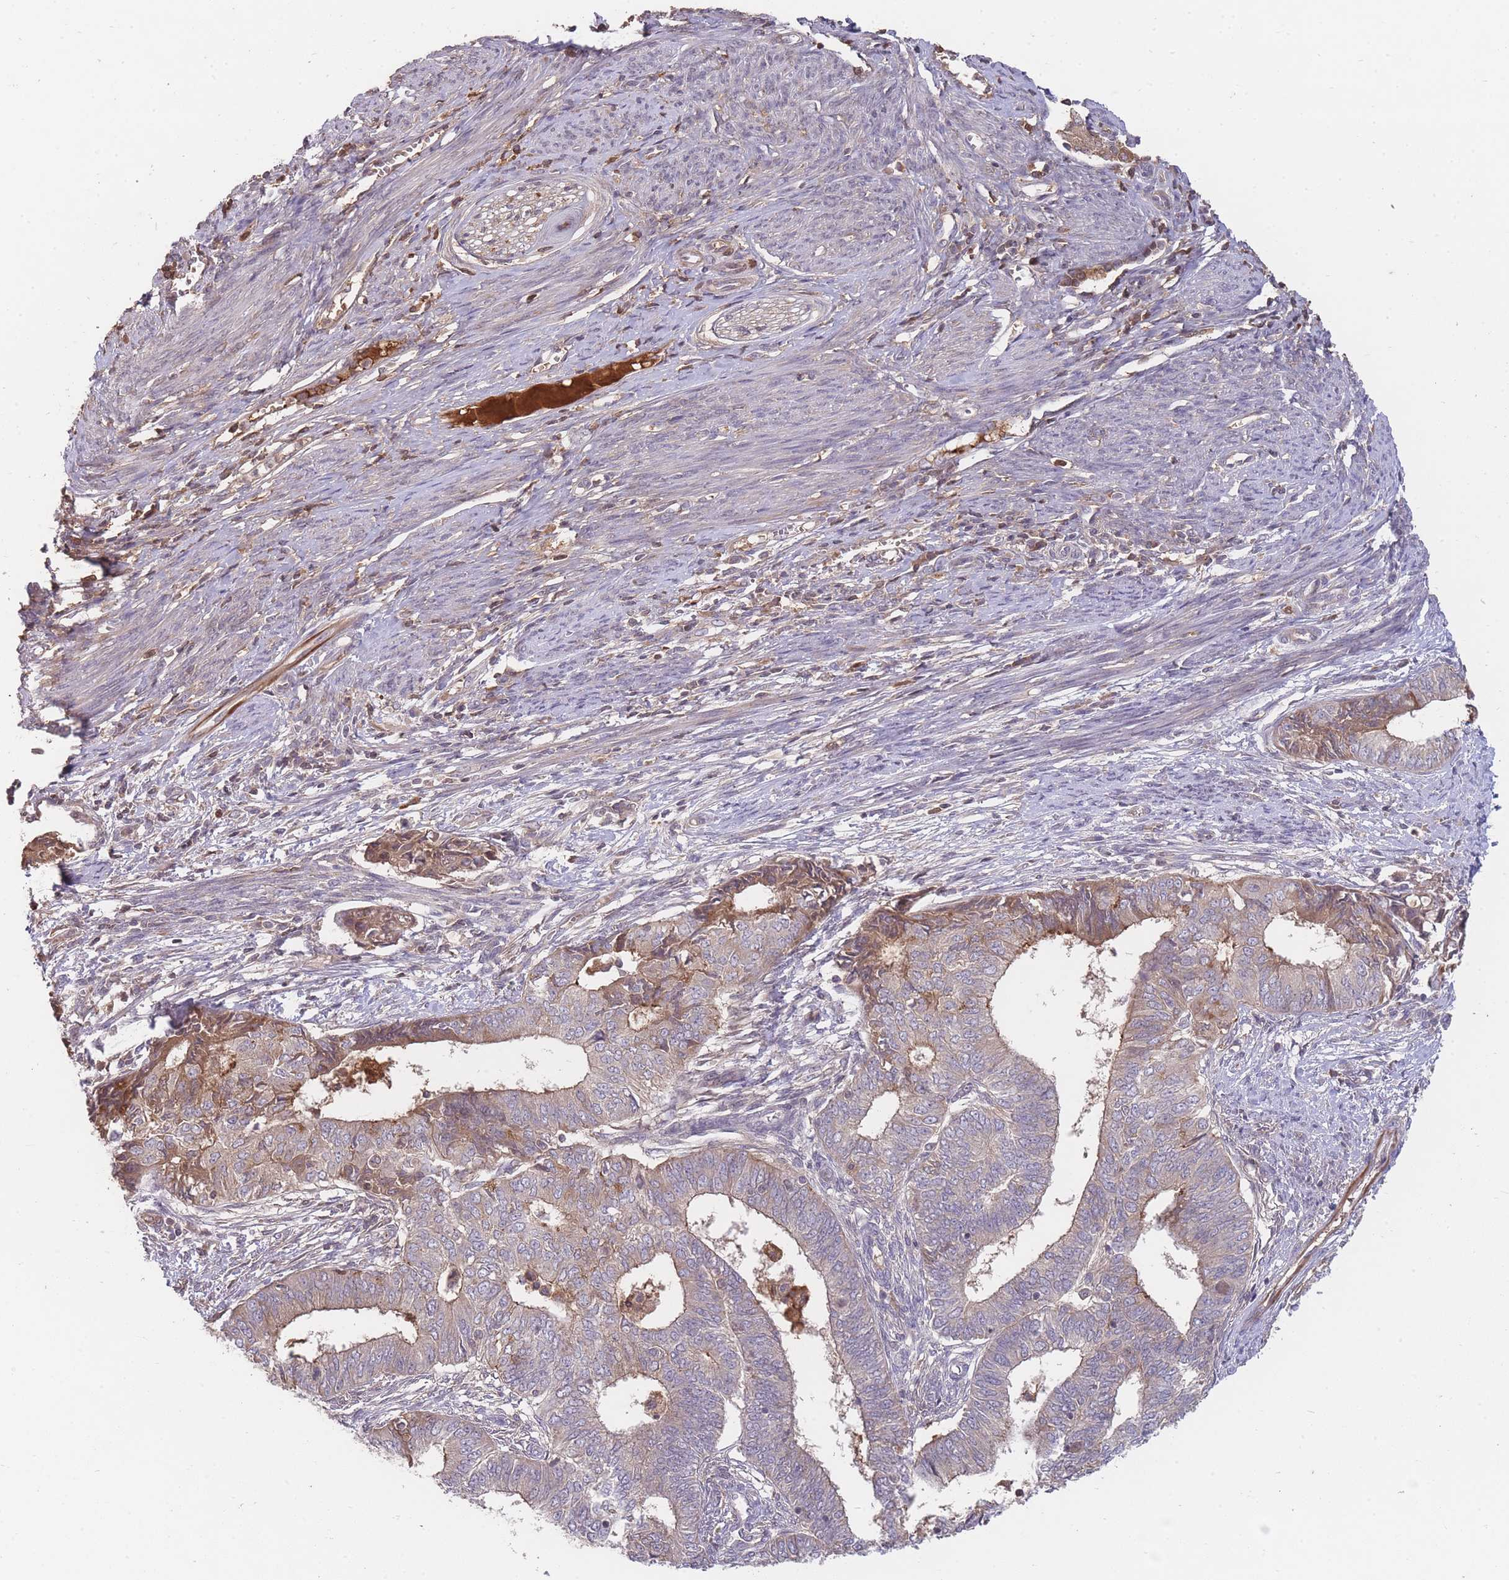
{"staining": {"intensity": "weak", "quantity": "25%-75%", "location": "cytoplasmic/membranous"}, "tissue": "endometrial cancer", "cell_type": "Tumor cells", "image_type": "cancer", "snomed": [{"axis": "morphology", "description": "Adenocarcinoma, NOS"}, {"axis": "topography", "description": "Endometrium"}], "caption": "Immunohistochemical staining of human endometrial cancer demonstrates low levels of weak cytoplasmic/membranous expression in approximately 25%-75% of tumor cells.", "gene": "RALGDS", "patient": {"sex": "female", "age": 62}}